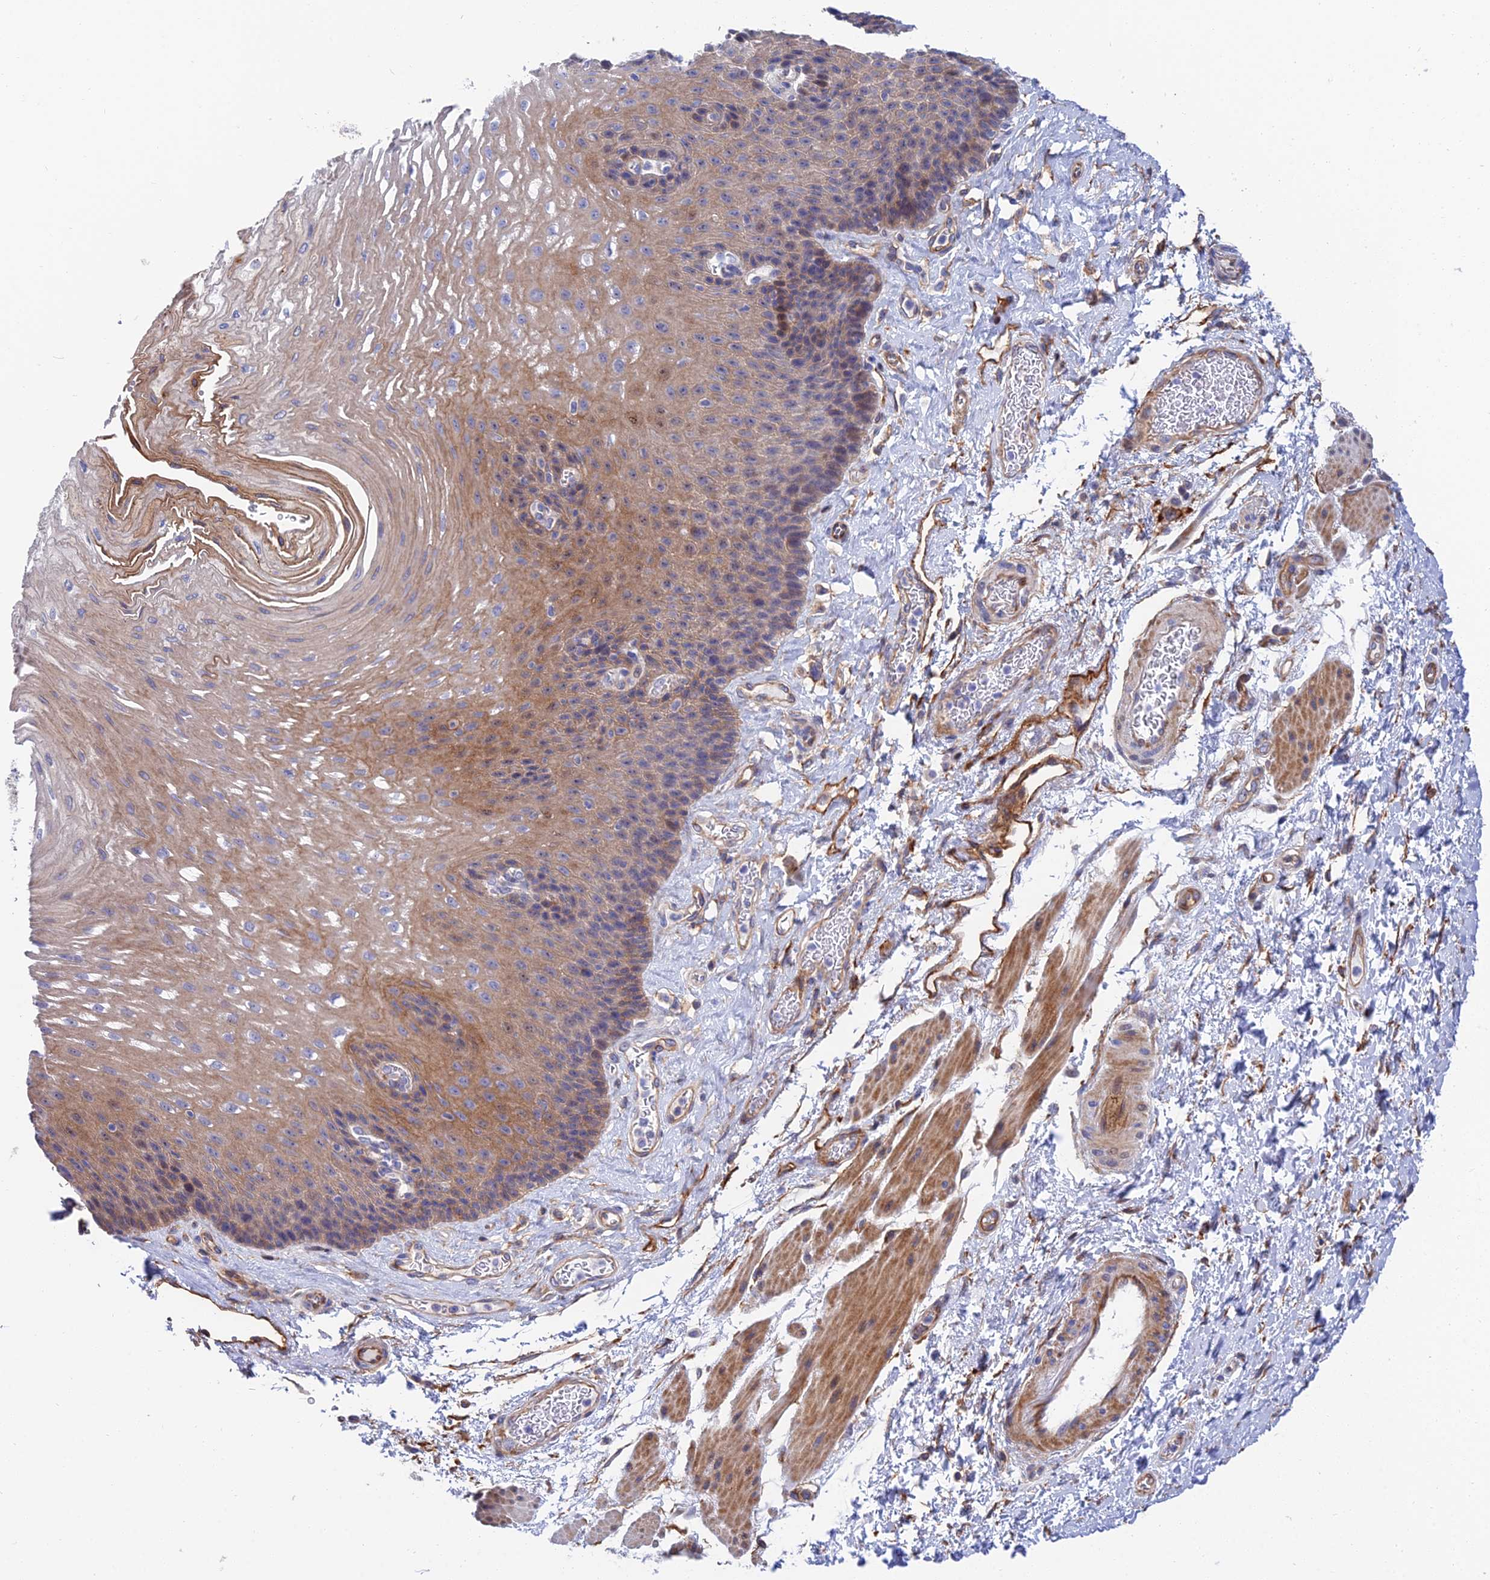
{"staining": {"intensity": "moderate", "quantity": "25%-75%", "location": "cytoplasmic/membranous"}, "tissue": "esophagus", "cell_type": "Squamous epithelial cells", "image_type": "normal", "snomed": [{"axis": "morphology", "description": "Normal tissue, NOS"}, {"axis": "topography", "description": "Esophagus"}], "caption": "High-magnification brightfield microscopy of unremarkable esophagus stained with DAB (3,3'-diaminobenzidine) (brown) and counterstained with hematoxylin (blue). squamous epithelial cells exhibit moderate cytoplasmic/membranous positivity is seen in about25%-75% of cells.", "gene": "TRIM43B", "patient": {"sex": "female", "age": 72}}